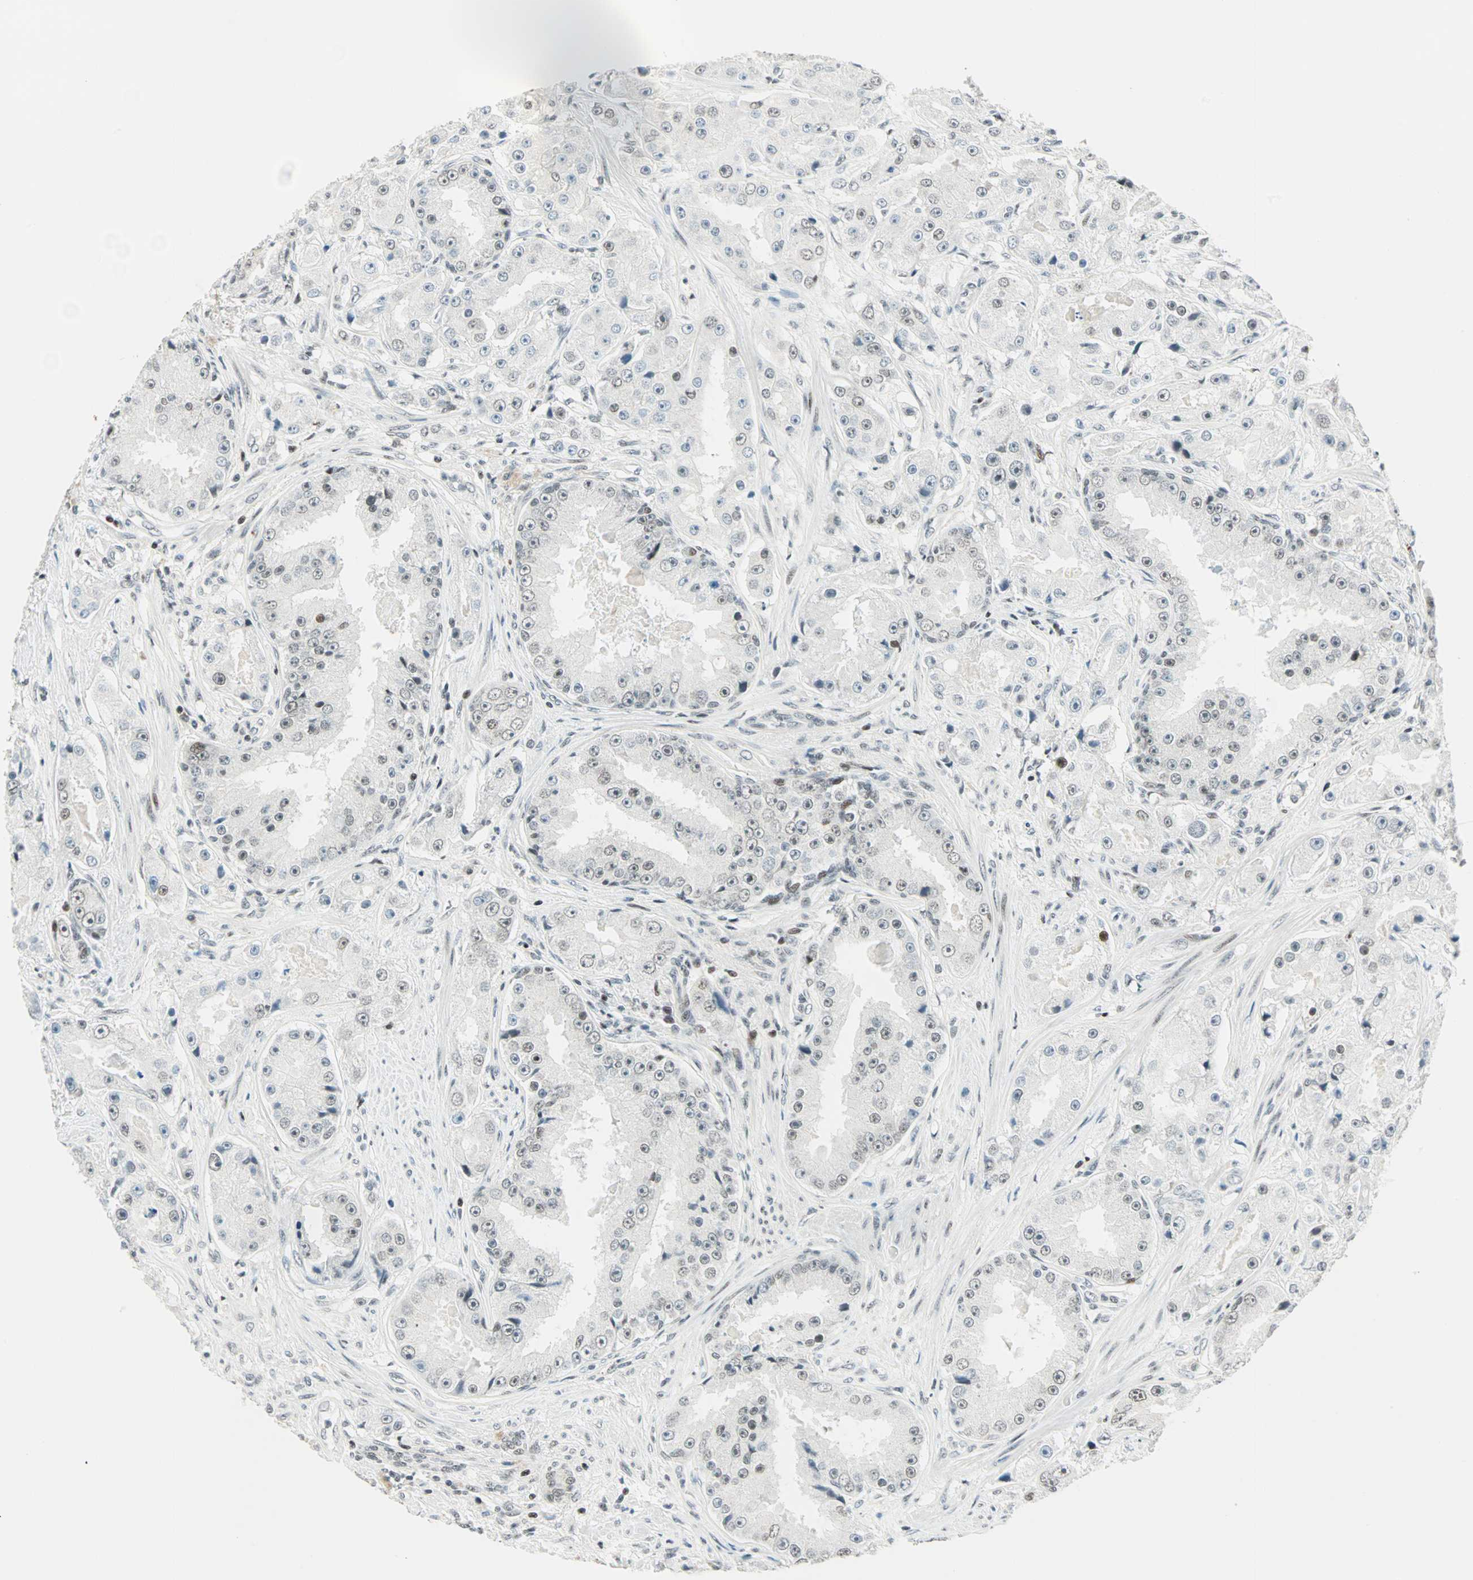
{"staining": {"intensity": "weak", "quantity": "25%-75%", "location": "nuclear"}, "tissue": "prostate cancer", "cell_type": "Tumor cells", "image_type": "cancer", "snomed": [{"axis": "morphology", "description": "Adenocarcinoma, High grade"}, {"axis": "topography", "description": "Prostate"}], "caption": "IHC staining of prostate cancer (adenocarcinoma (high-grade)), which displays low levels of weak nuclear staining in approximately 25%-75% of tumor cells indicating weak nuclear protein expression. The staining was performed using DAB (3,3'-diaminobenzidine) (brown) for protein detection and nuclei were counterstained in hematoxylin (blue).", "gene": "SIN3A", "patient": {"sex": "male", "age": 73}}